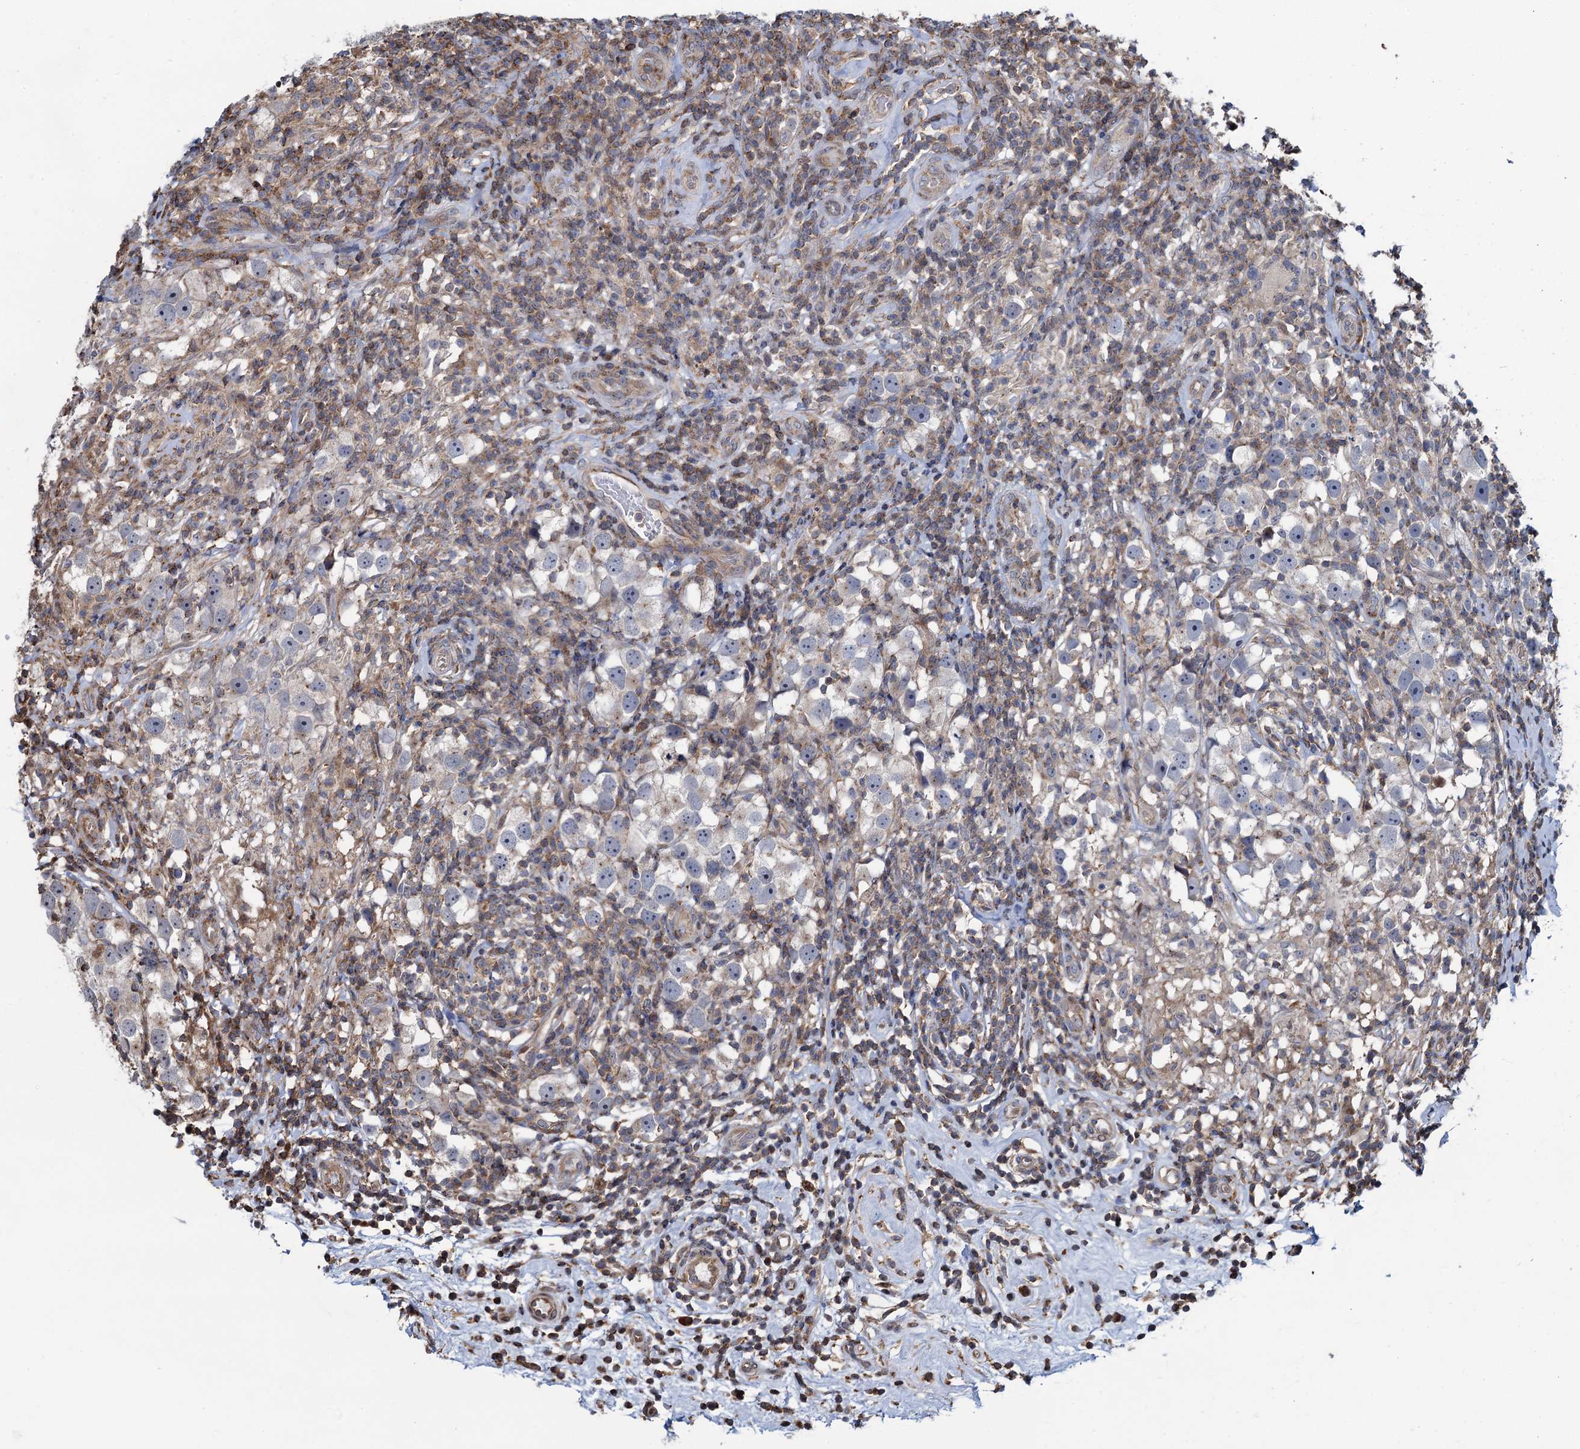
{"staining": {"intensity": "negative", "quantity": "none", "location": "none"}, "tissue": "testis cancer", "cell_type": "Tumor cells", "image_type": "cancer", "snomed": [{"axis": "morphology", "description": "Seminoma, NOS"}, {"axis": "topography", "description": "Testis"}], "caption": "Testis cancer (seminoma) was stained to show a protein in brown. There is no significant positivity in tumor cells.", "gene": "CCDC102A", "patient": {"sex": "male", "age": 49}}